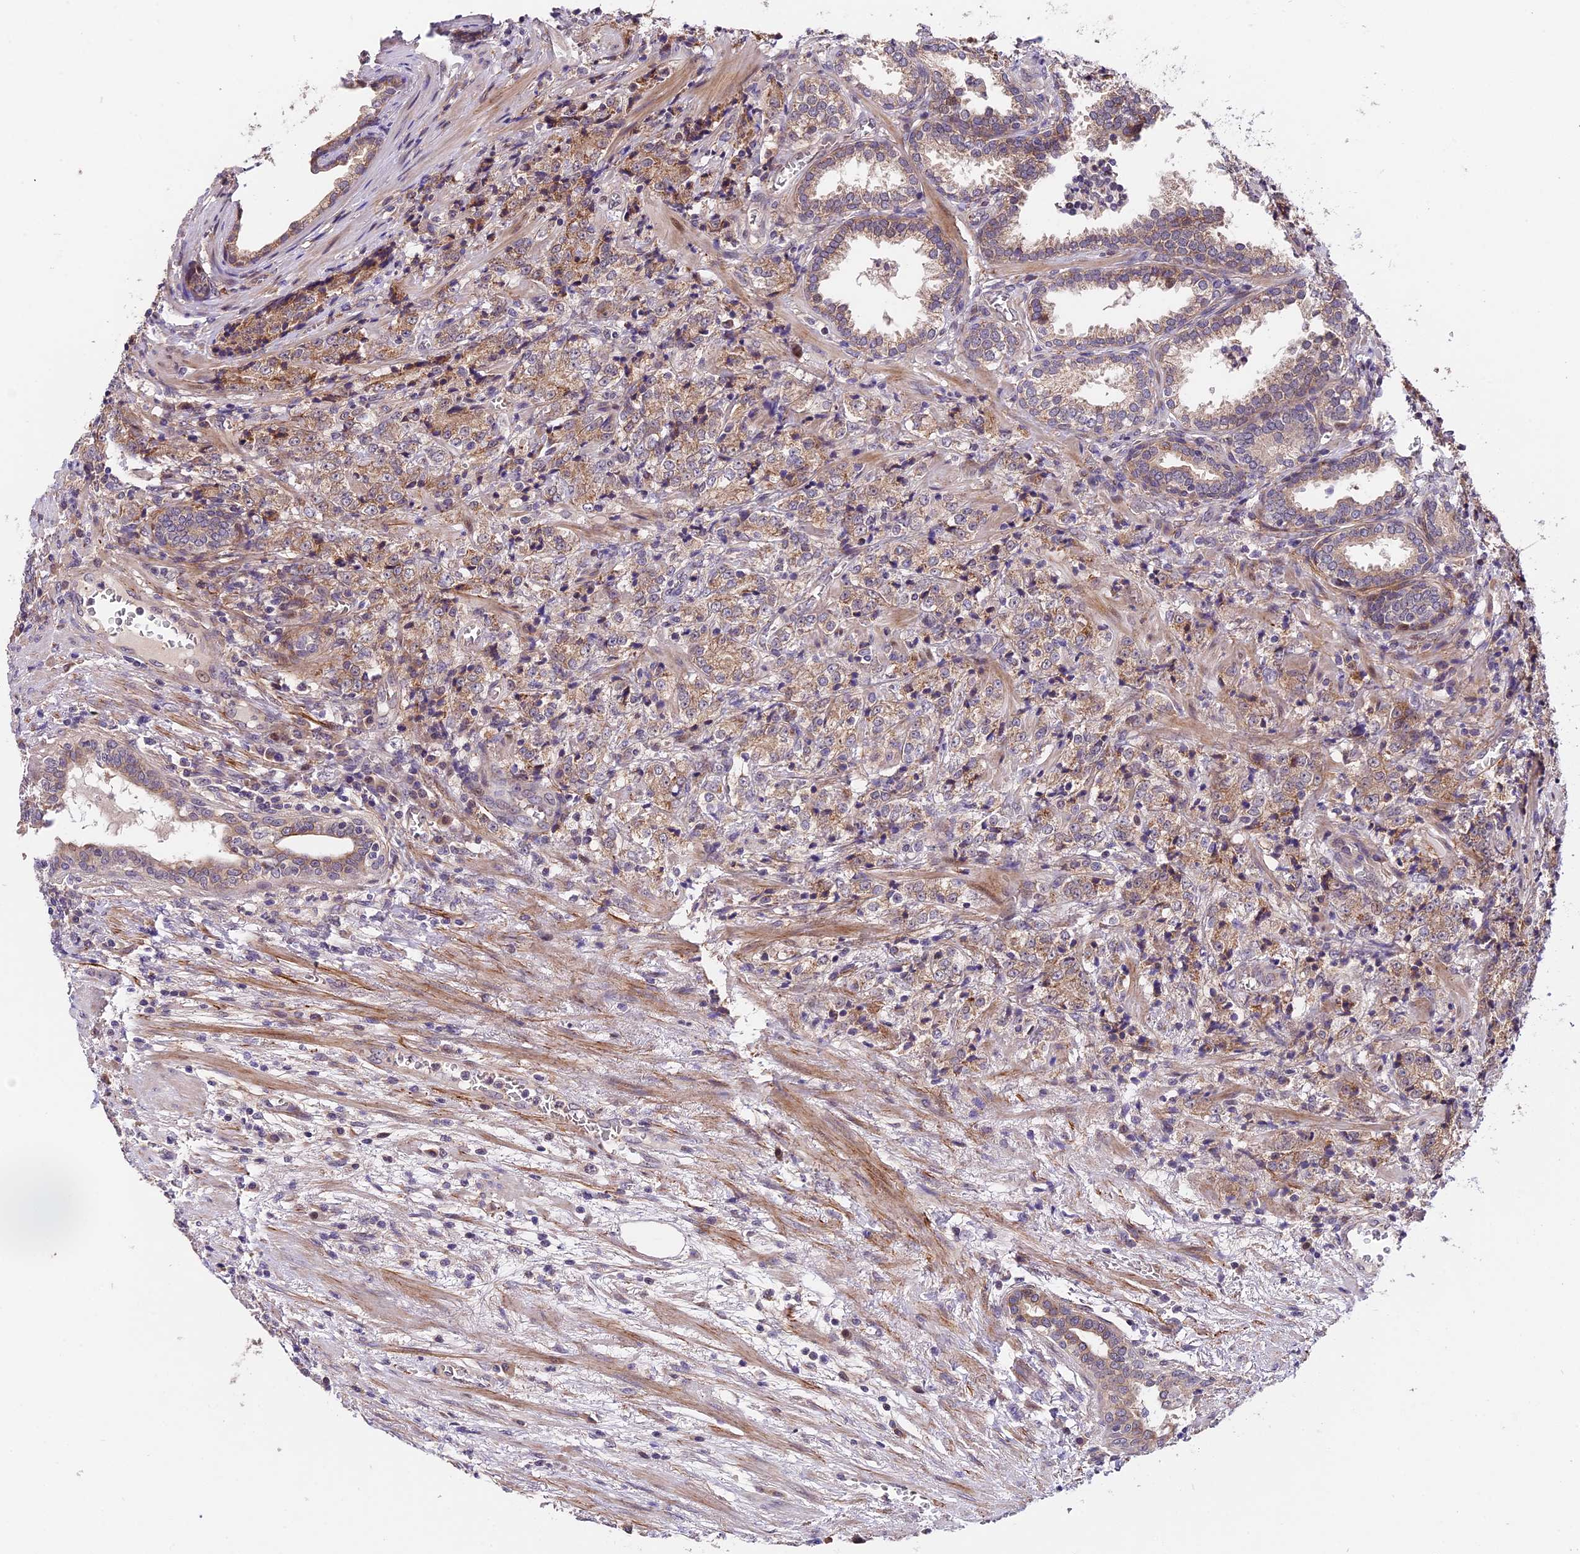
{"staining": {"intensity": "moderate", "quantity": ">75%", "location": "cytoplasmic/membranous"}, "tissue": "prostate cancer", "cell_type": "Tumor cells", "image_type": "cancer", "snomed": [{"axis": "morphology", "description": "Adenocarcinoma, High grade"}, {"axis": "topography", "description": "Prostate"}], "caption": "Immunohistochemical staining of prostate adenocarcinoma (high-grade) demonstrates moderate cytoplasmic/membranous protein positivity in about >75% of tumor cells. (Stains: DAB (3,3'-diaminobenzidine) in brown, nuclei in blue, Microscopy: brightfield microscopy at high magnification).", "gene": "TRMT1", "patient": {"sex": "male", "age": 69}}